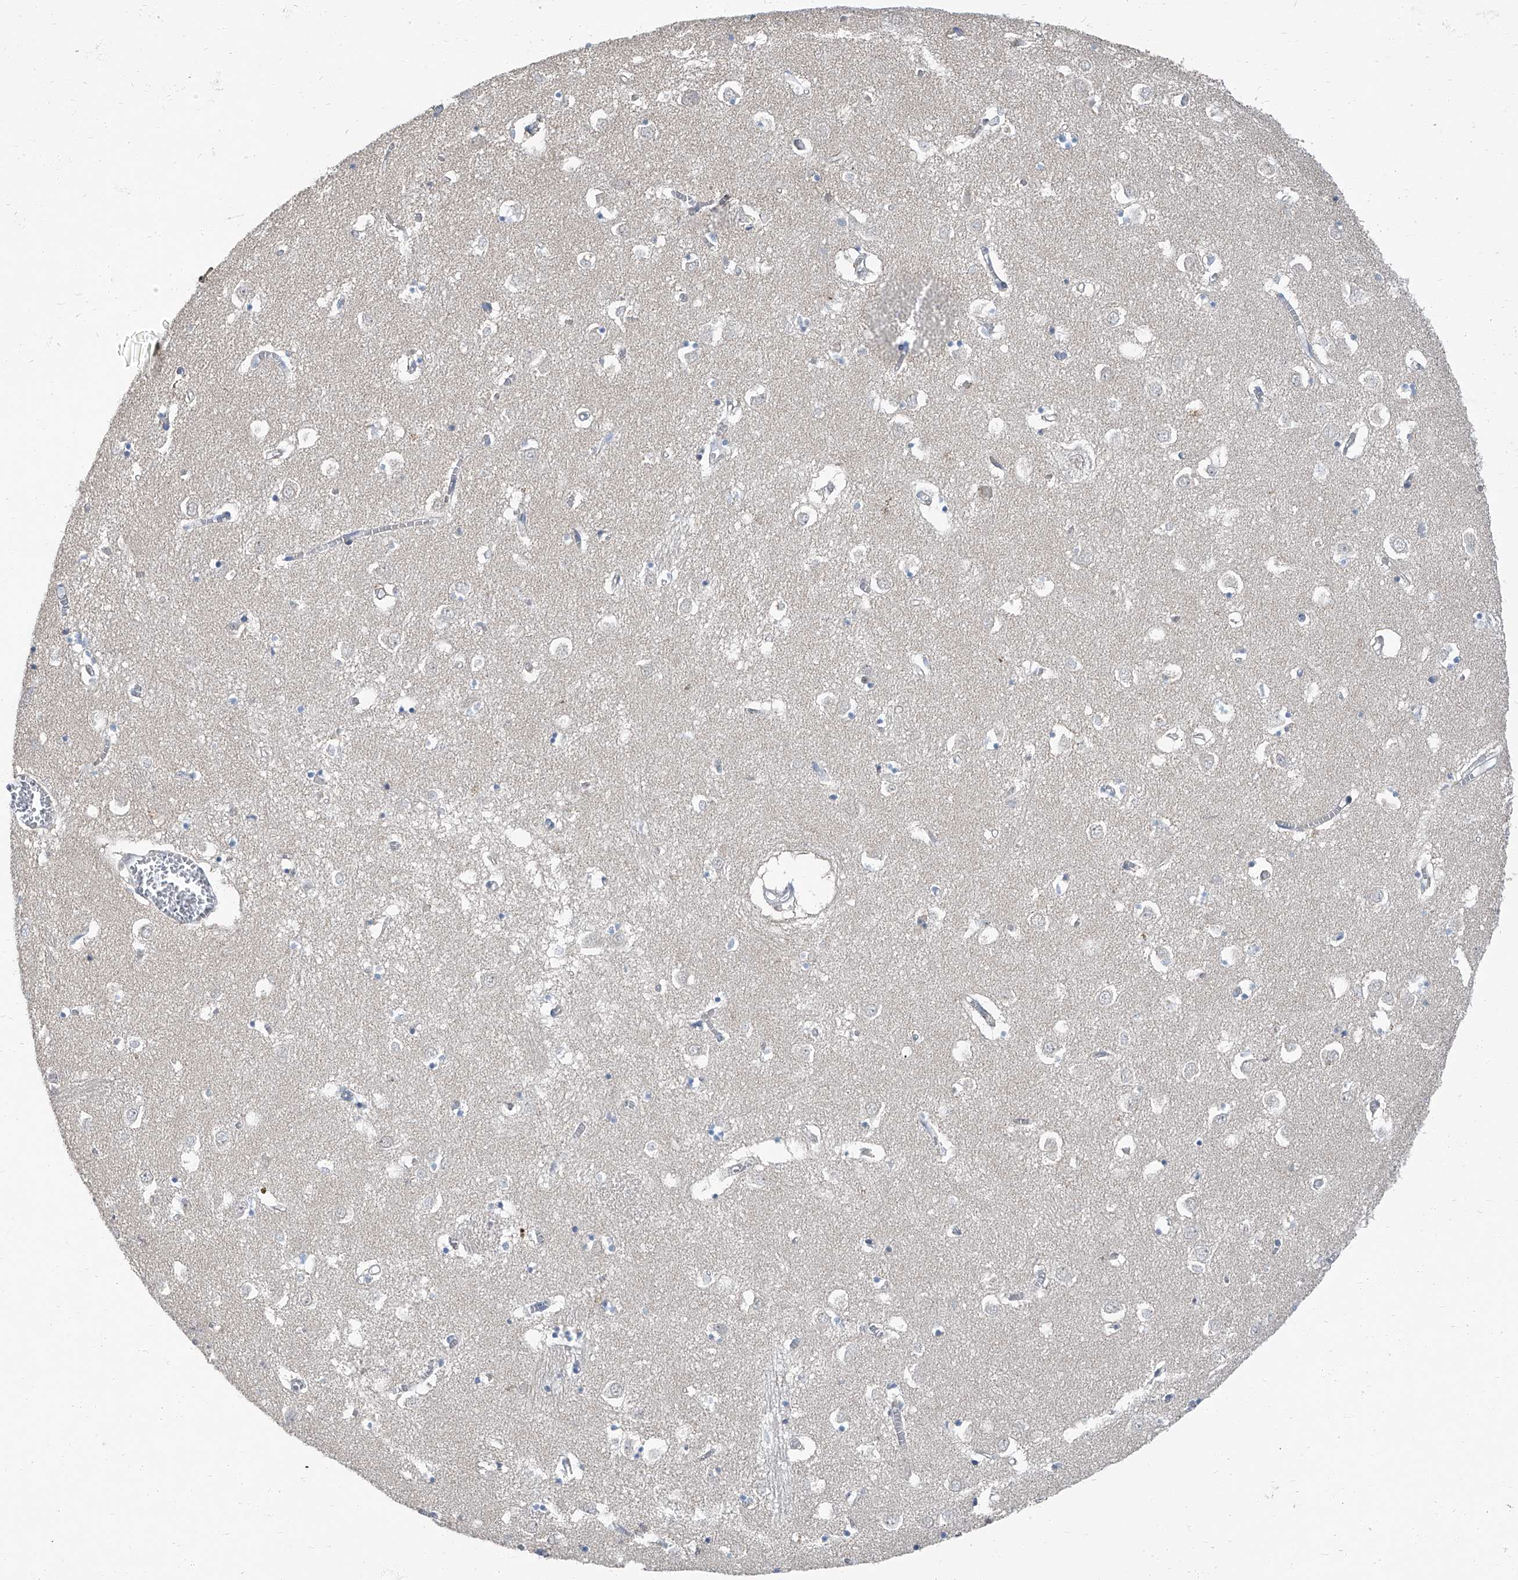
{"staining": {"intensity": "negative", "quantity": "none", "location": "none"}, "tissue": "caudate", "cell_type": "Glial cells", "image_type": "normal", "snomed": [{"axis": "morphology", "description": "Normal tissue, NOS"}, {"axis": "topography", "description": "Lateral ventricle wall"}], "caption": "Immunohistochemistry image of unremarkable human caudate stained for a protein (brown), which reveals no staining in glial cells.", "gene": "HOXA3", "patient": {"sex": "male", "age": 70}}